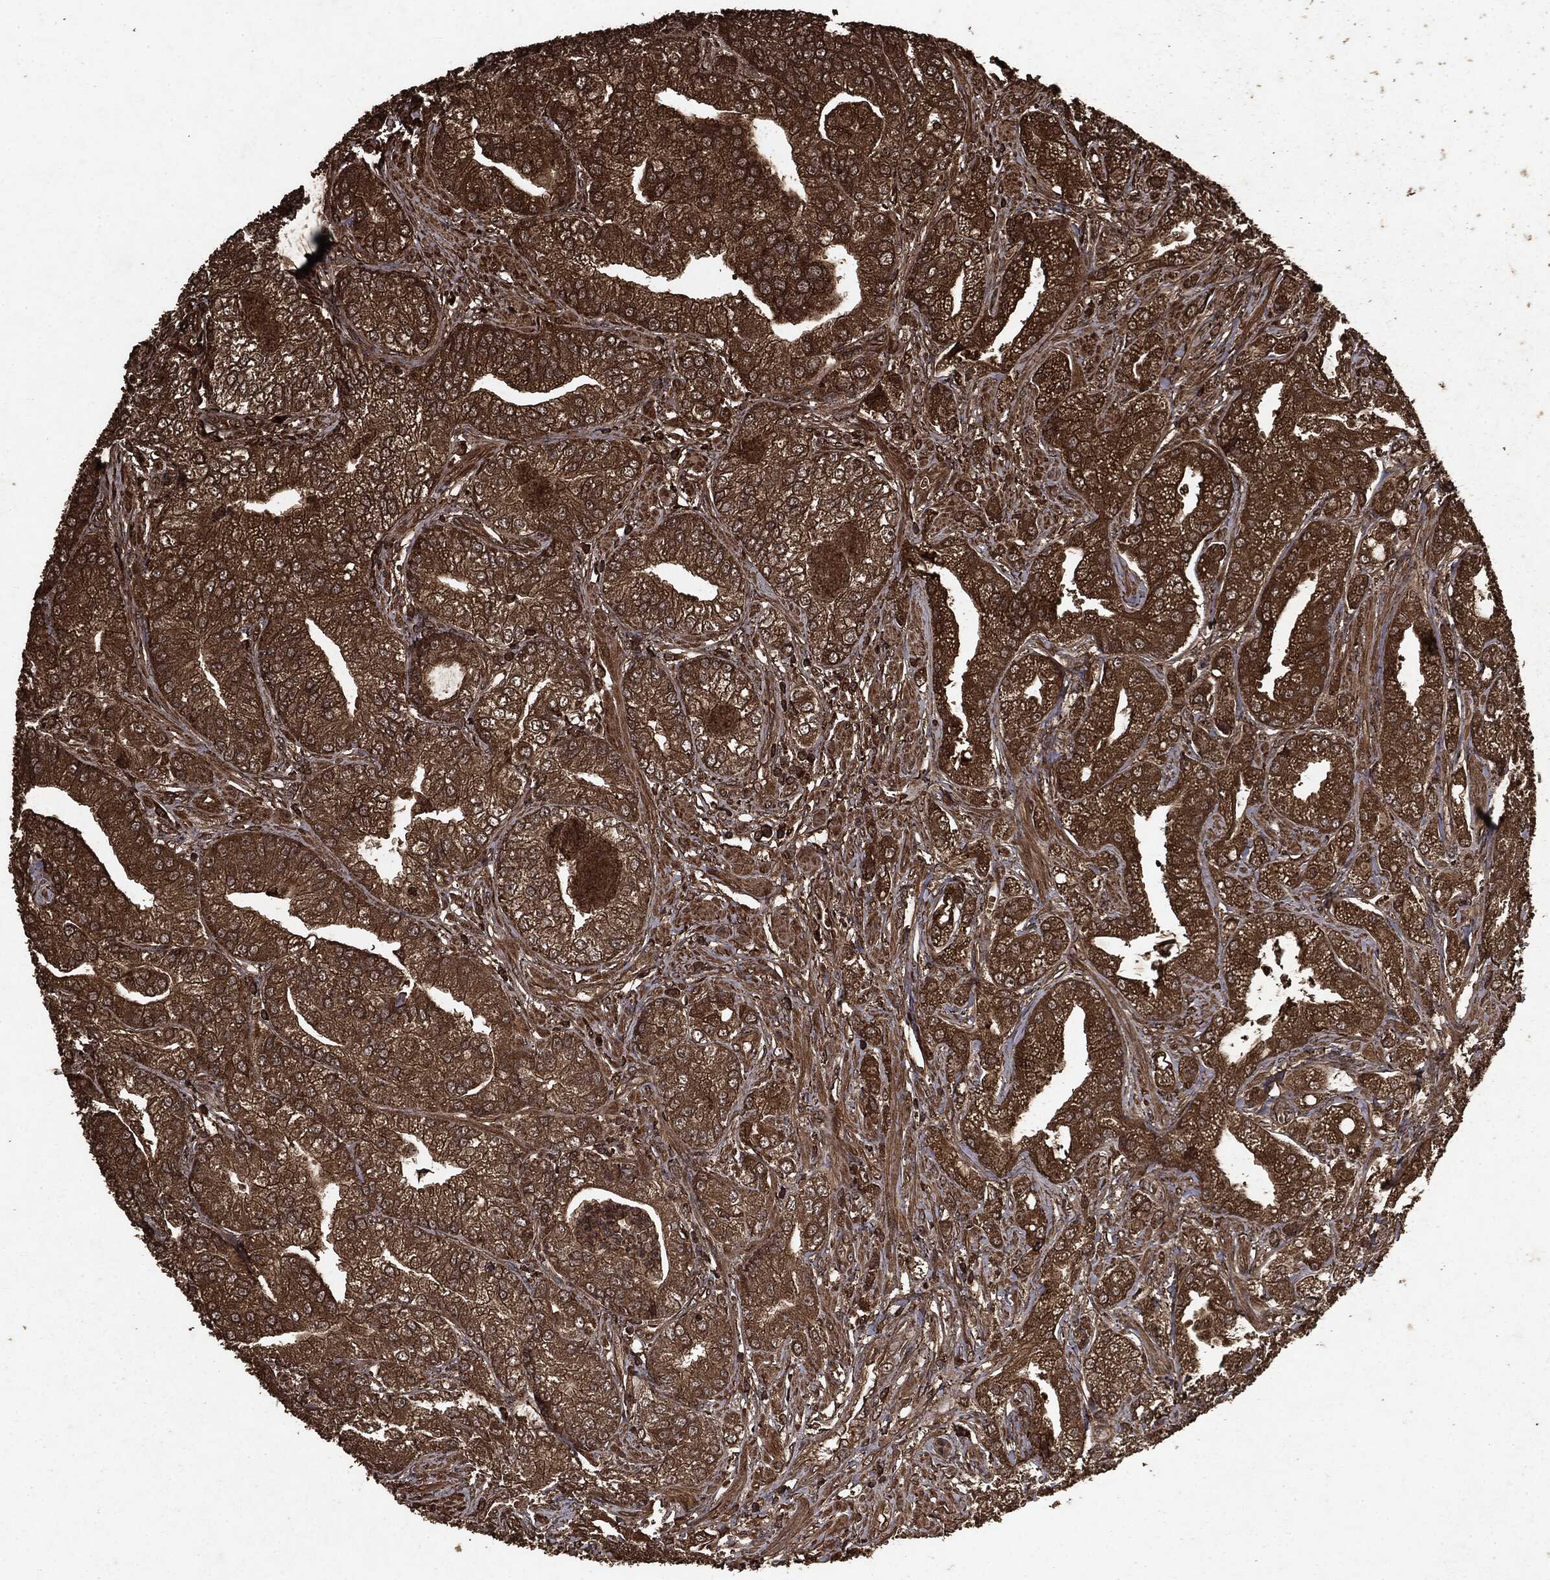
{"staining": {"intensity": "strong", "quantity": ">75%", "location": "cytoplasmic/membranous"}, "tissue": "prostate cancer", "cell_type": "Tumor cells", "image_type": "cancer", "snomed": [{"axis": "morphology", "description": "Adenocarcinoma, High grade"}, {"axis": "topography", "description": "Prostate"}], "caption": "Tumor cells display strong cytoplasmic/membranous expression in approximately >75% of cells in prostate high-grade adenocarcinoma.", "gene": "ARAF", "patient": {"sex": "male", "age": 61}}